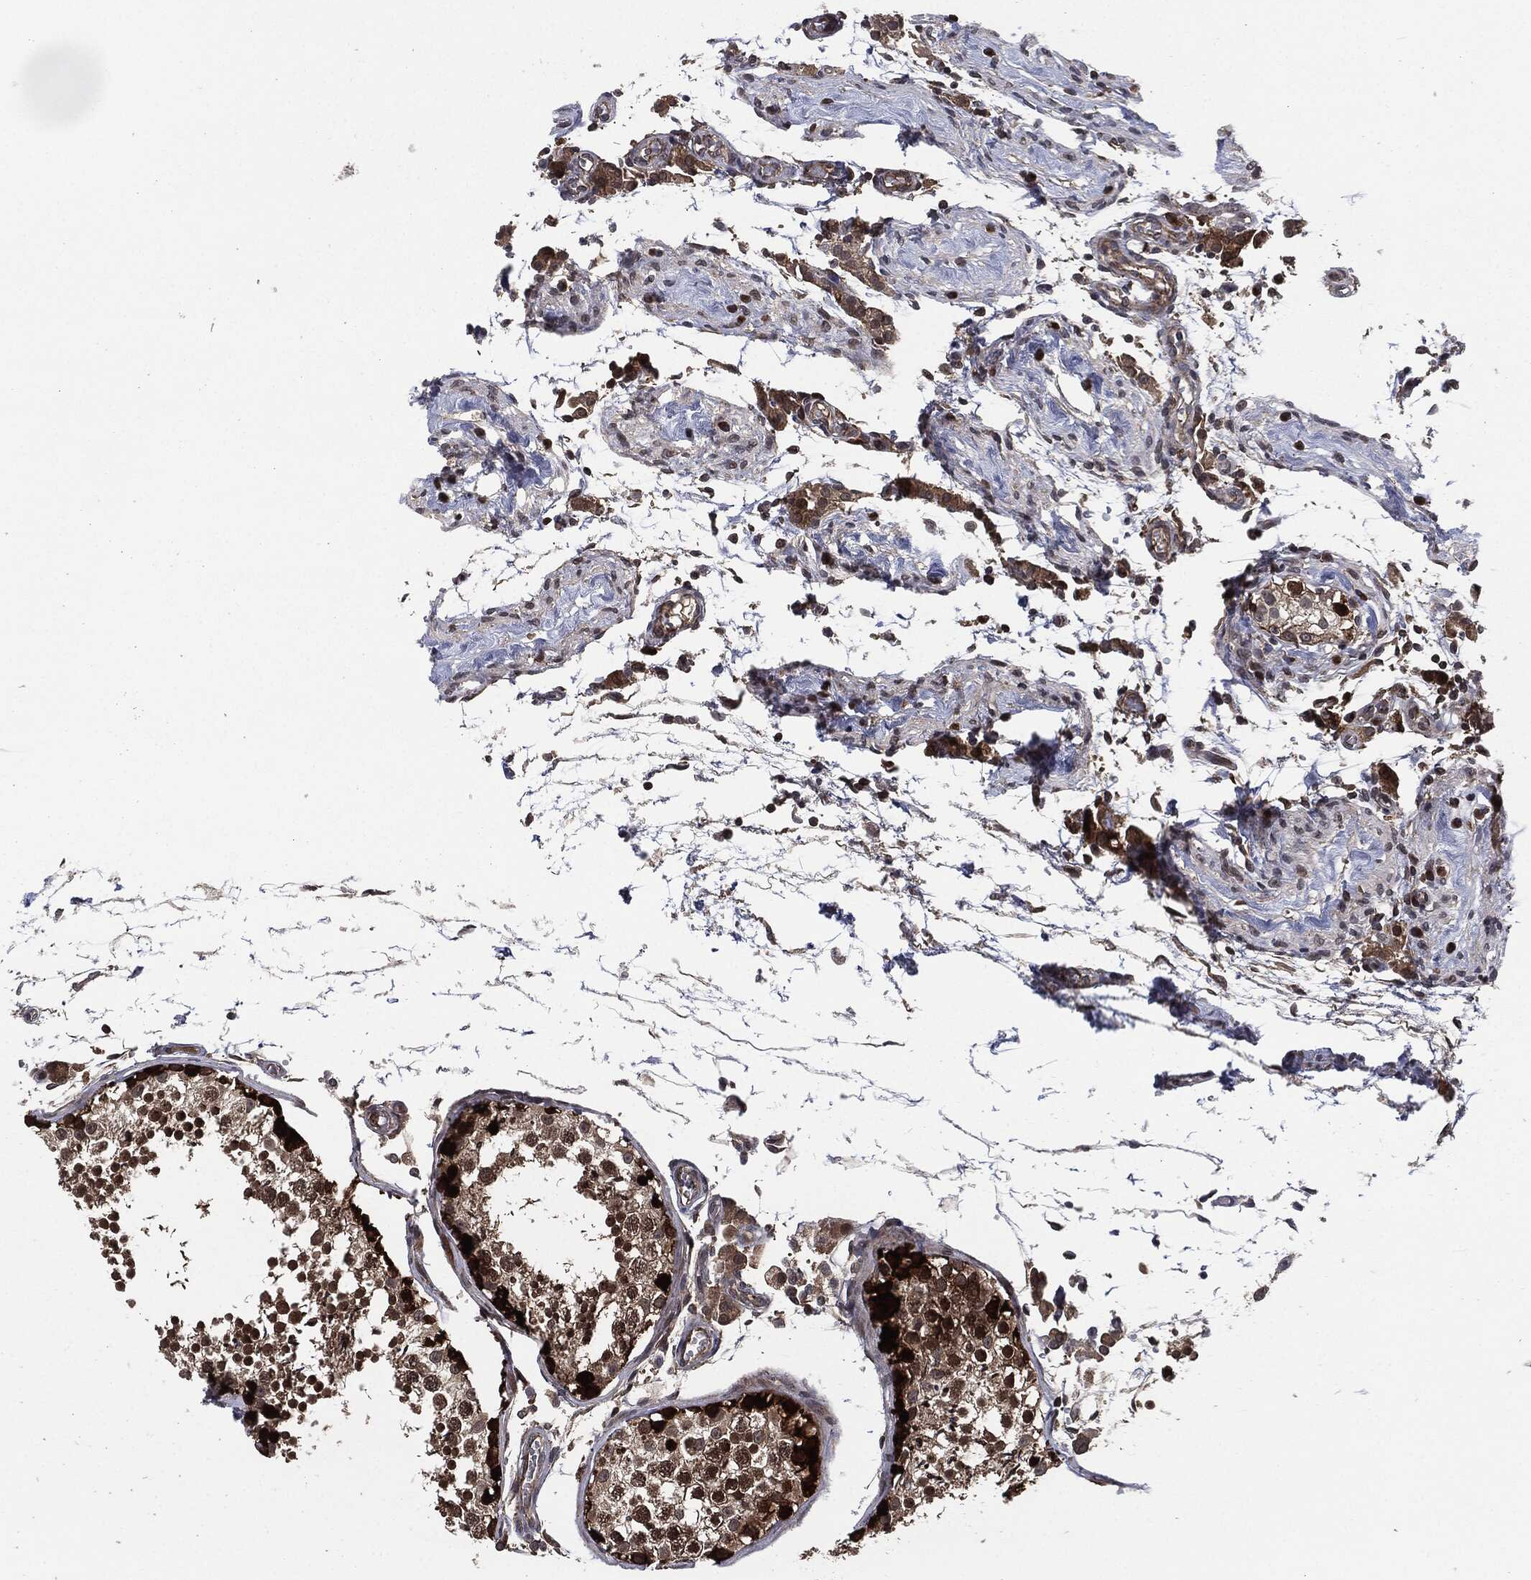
{"staining": {"intensity": "moderate", "quantity": ">75%", "location": "cytoplasmic/membranous,nuclear"}, "tissue": "testis", "cell_type": "Cells in seminiferous ducts", "image_type": "normal", "snomed": [{"axis": "morphology", "description": "Normal tissue, NOS"}, {"axis": "topography", "description": "Testis"}], "caption": "Approximately >75% of cells in seminiferous ducts in benign human testis reveal moderate cytoplasmic/membranous,nuclear protein positivity as visualized by brown immunohistochemical staining.", "gene": "UBR1", "patient": {"sex": "male", "age": 29}}